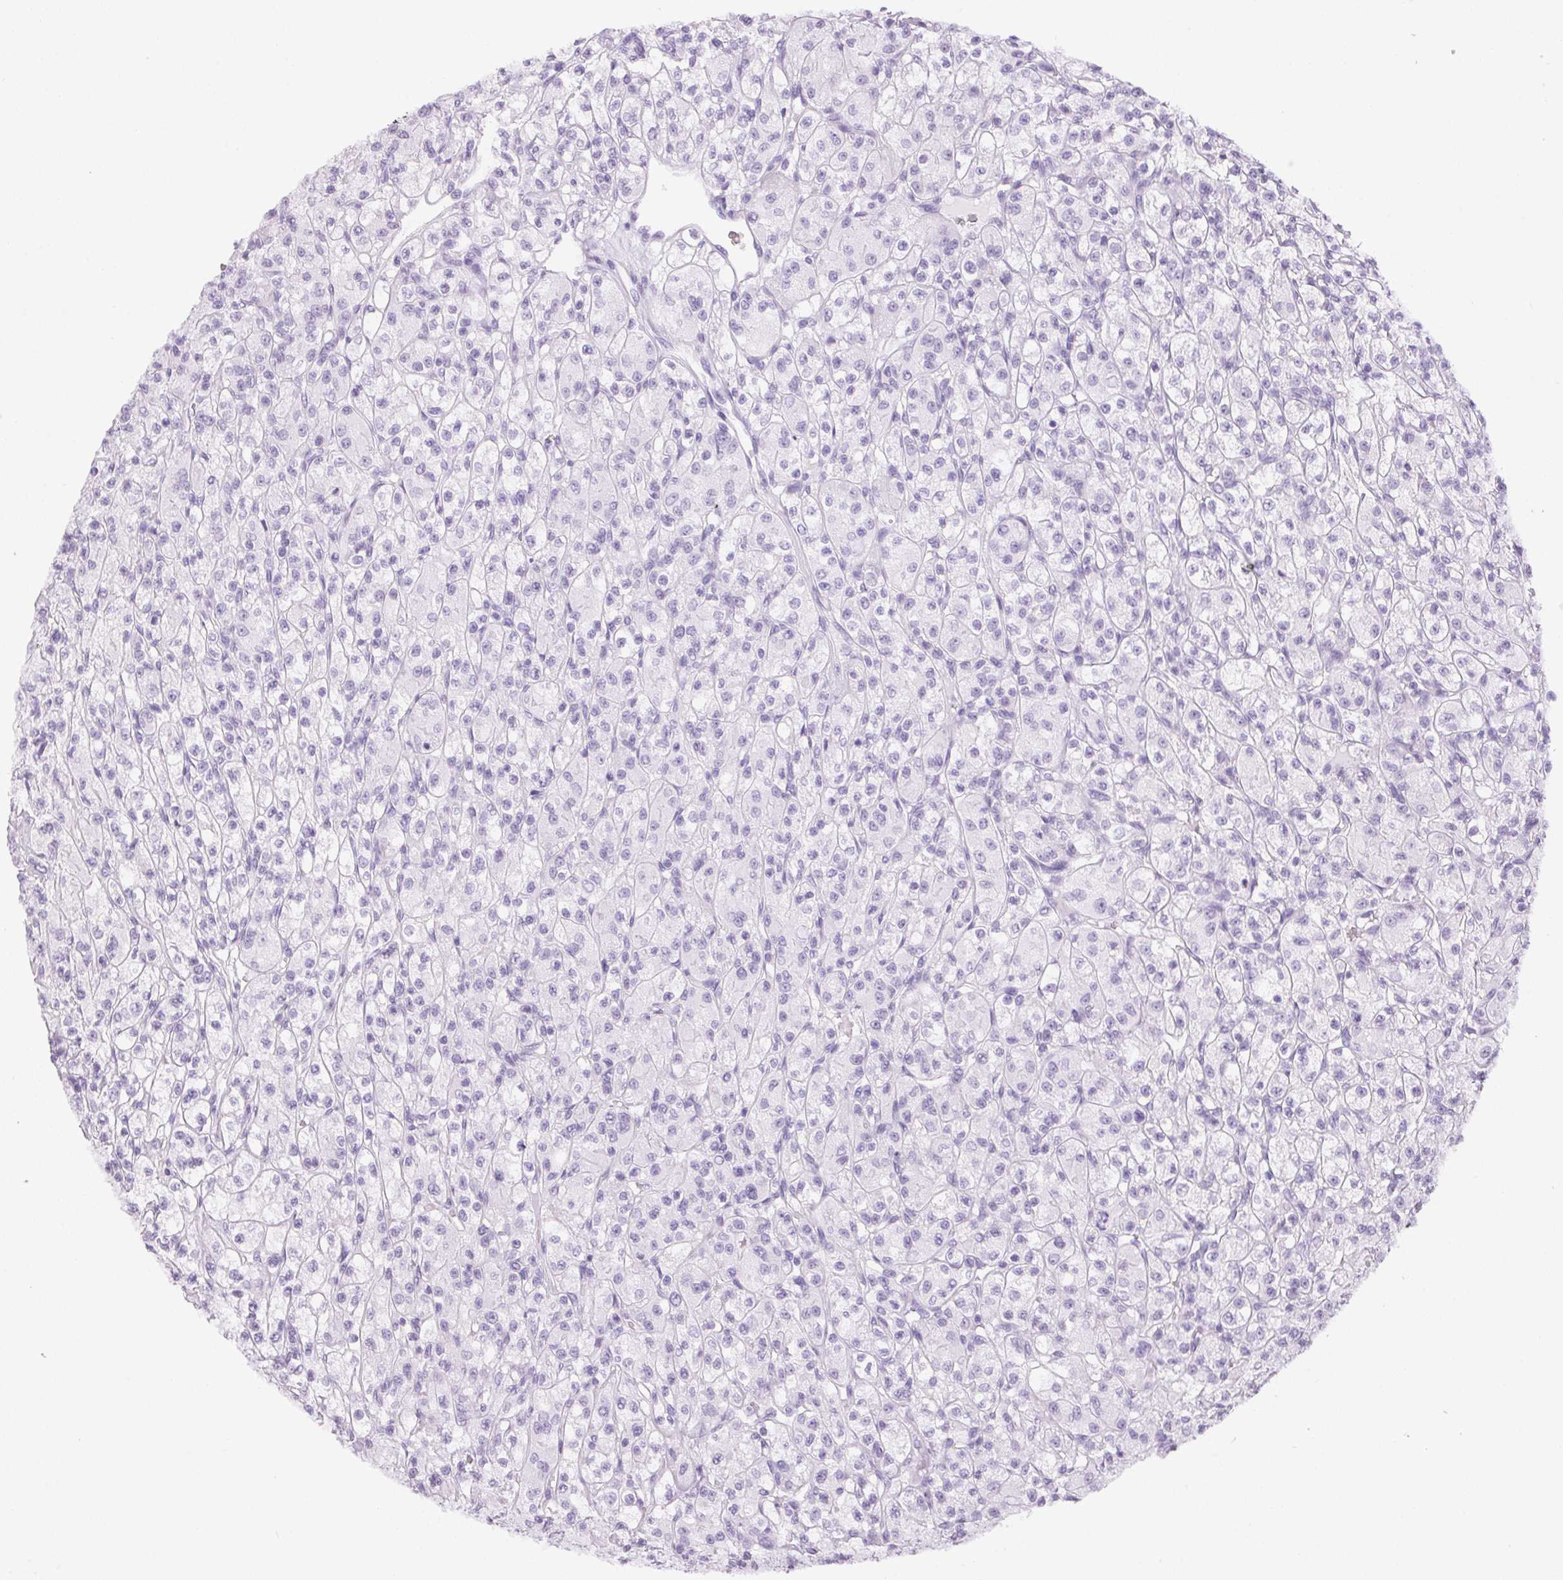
{"staining": {"intensity": "negative", "quantity": "none", "location": "none"}, "tissue": "renal cancer", "cell_type": "Tumor cells", "image_type": "cancer", "snomed": [{"axis": "morphology", "description": "Adenocarcinoma, NOS"}, {"axis": "topography", "description": "Kidney"}], "caption": "Tumor cells show no significant expression in adenocarcinoma (renal). (Brightfield microscopy of DAB IHC at high magnification).", "gene": "TMEM175", "patient": {"sex": "female", "age": 70}}